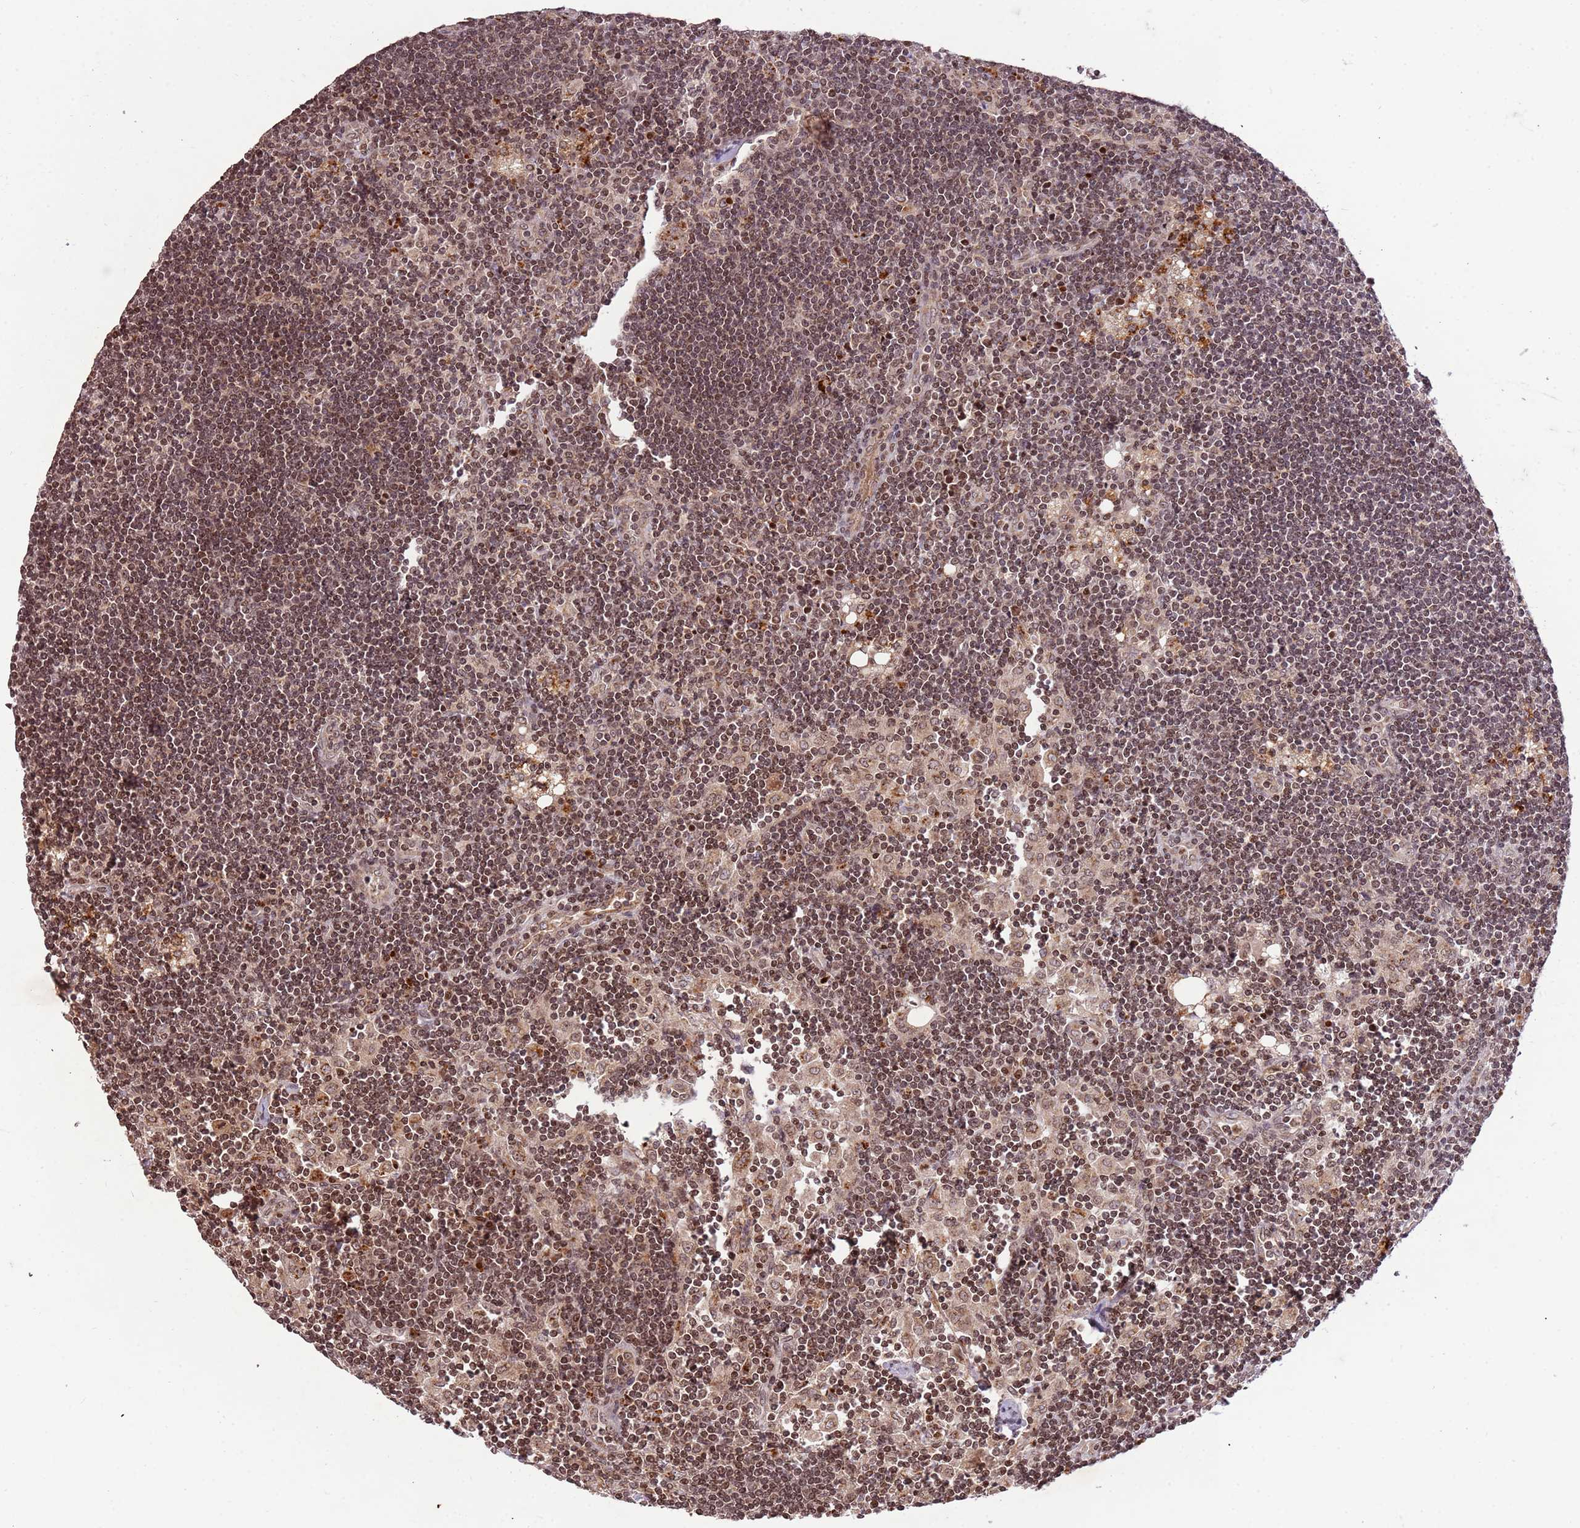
{"staining": {"intensity": "moderate", "quantity": "<25%", "location": "nuclear"}, "tissue": "lymph node", "cell_type": "Germinal center cells", "image_type": "normal", "snomed": [{"axis": "morphology", "description": "Normal tissue, NOS"}, {"axis": "topography", "description": "Lymph node"}], "caption": "High-magnification brightfield microscopy of unremarkable lymph node stained with DAB (3,3'-diaminobenzidine) (brown) and counterstained with hematoxylin (blue). germinal center cells exhibit moderate nuclear positivity is seen in about<25% of cells. The staining was performed using DAB (3,3'-diaminobenzidine) to visualize the protein expression in brown, while the nuclei were stained in blue with hematoxylin (Magnification: 20x).", "gene": "SAMSN1", "patient": {"sex": "male", "age": 24}}